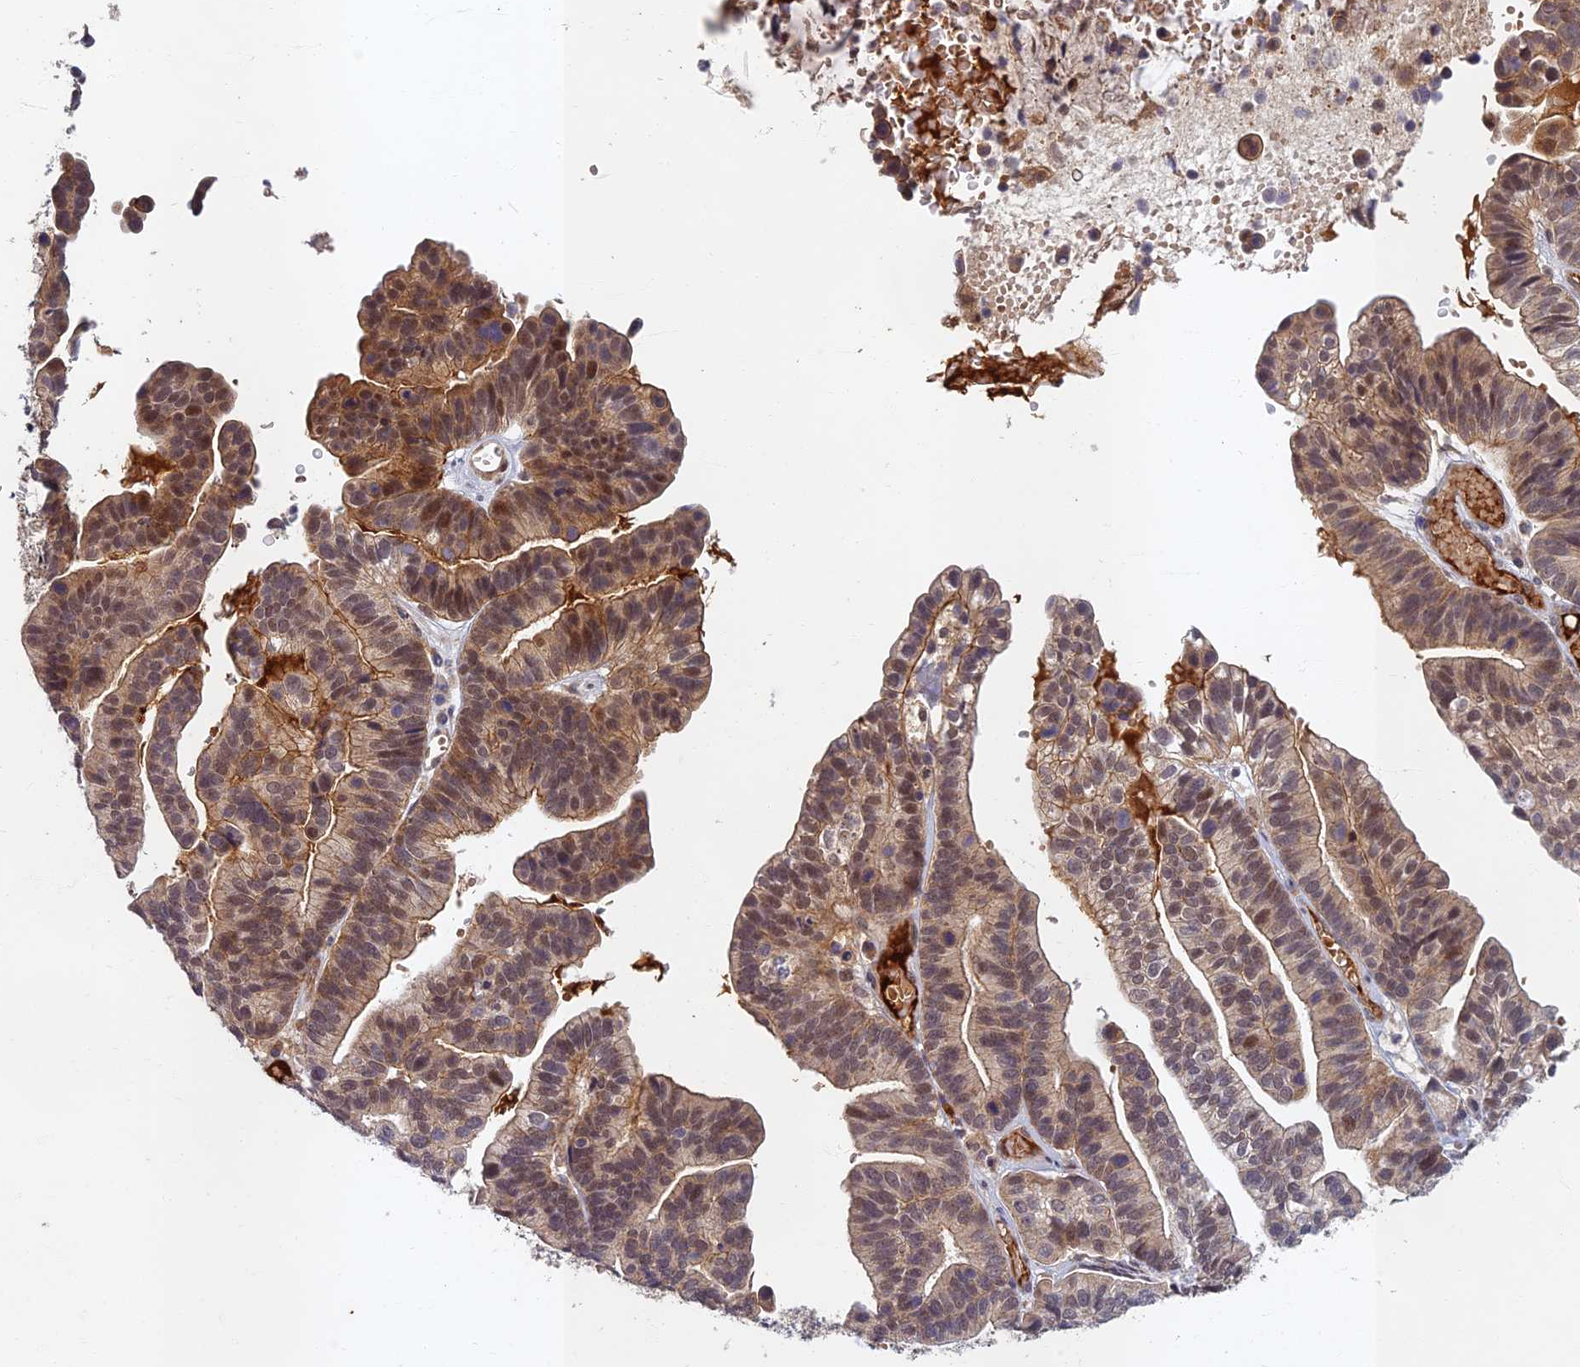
{"staining": {"intensity": "weak", "quantity": ">75%", "location": "cytoplasmic/membranous"}, "tissue": "ovarian cancer", "cell_type": "Tumor cells", "image_type": "cancer", "snomed": [{"axis": "morphology", "description": "Cystadenocarcinoma, serous, NOS"}, {"axis": "topography", "description": "Ovary"}], "caption": "Tumor cells exhibit weak cytoplasmic/membranous positivity in about >75% of cells in serous cystadenocarcinoma (ovarian).", "gene": "EARS2", "patient": {"sex": "female", "age": 56}}